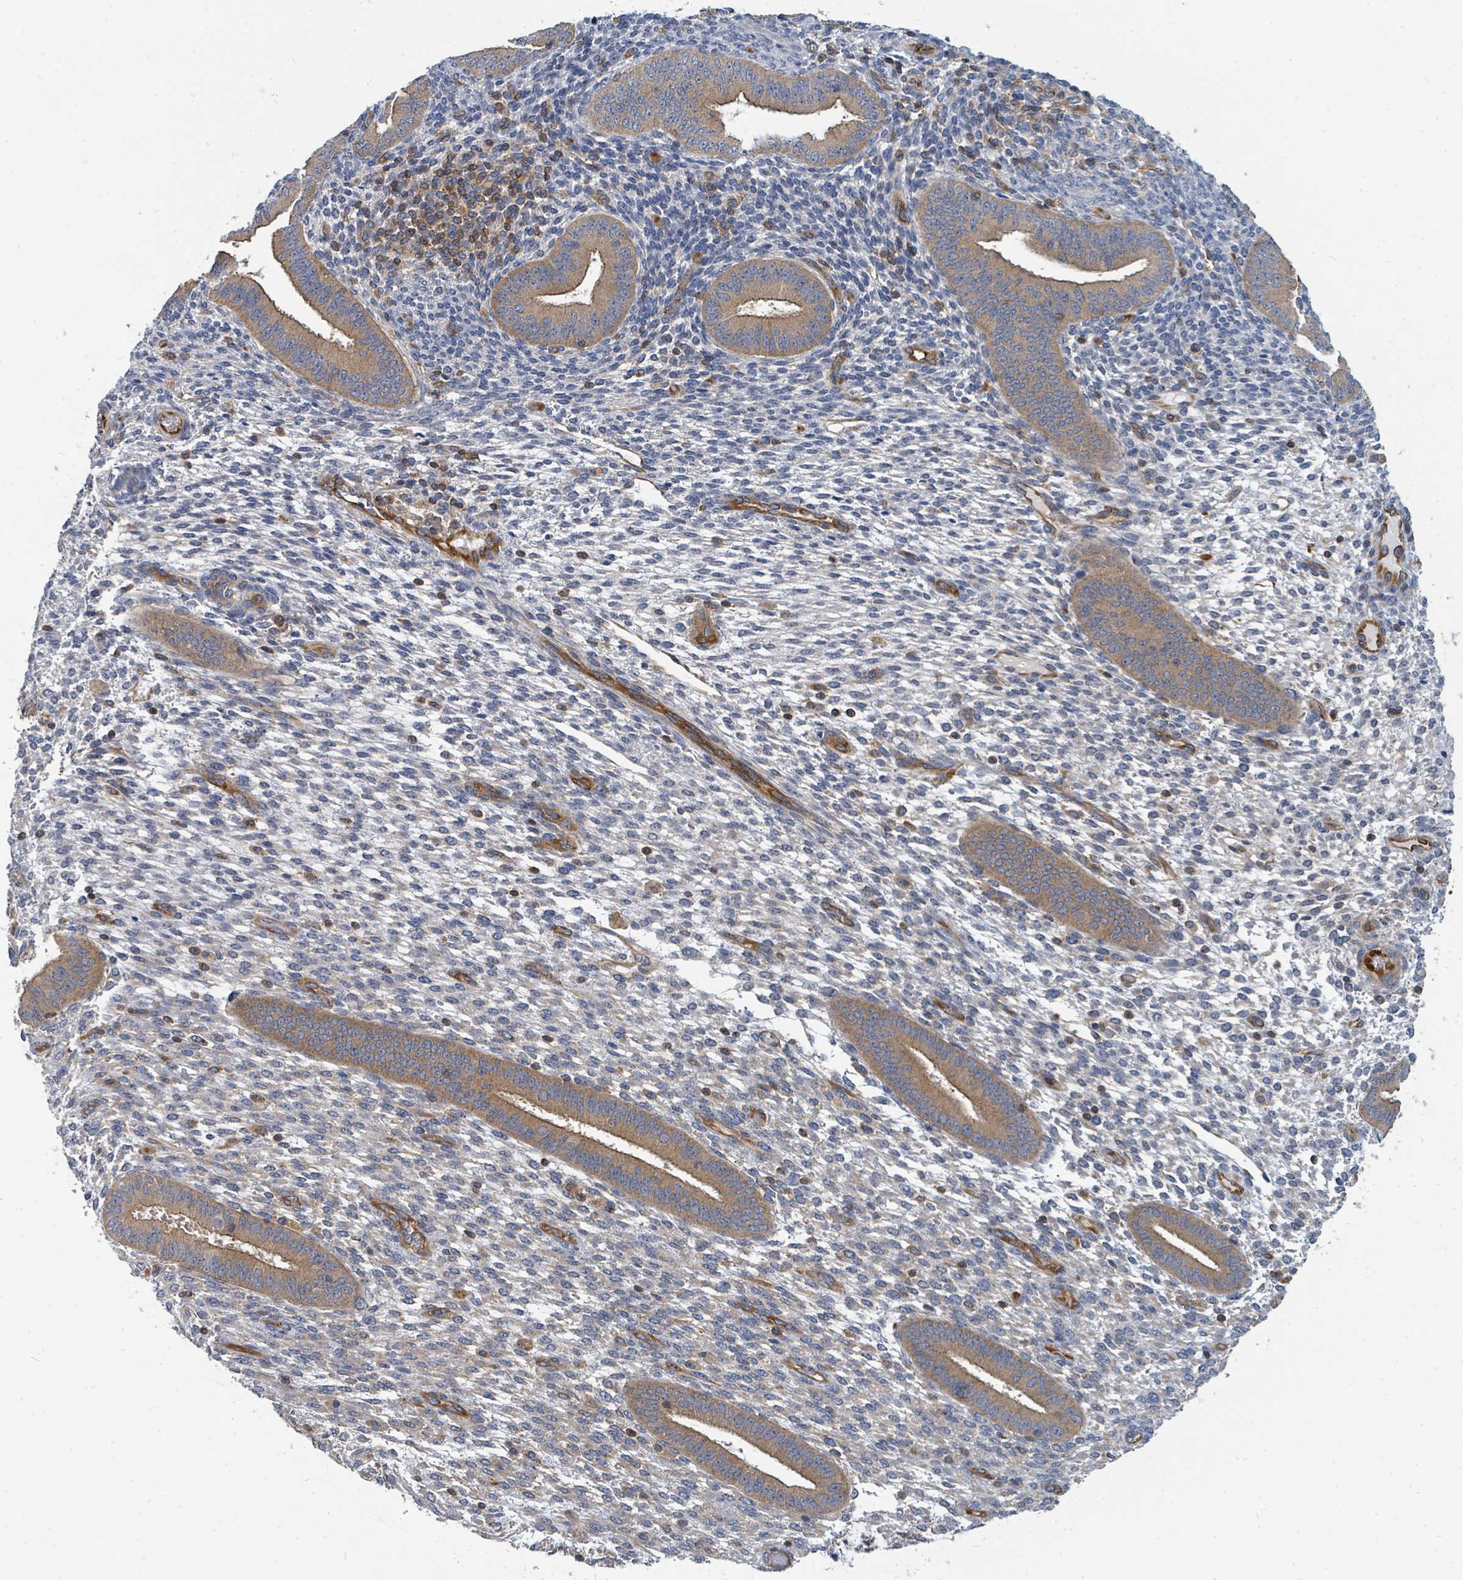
{"staining": {"intensity": "negative", "quantity": "none", "location": "none"}, "tissue": "endometrium", "cell_type": "Cells in endometrial stroma", "image_type": "normal", "snomed": [{"axis": "morphology", "description": "Normal tissue, NOS"}, {"axis": "topography", "description": "Endometrium"}], "caption": "Immunohistochemistry image of unremarkable endometrium: human endometrium stained with DAB reveals no significant protein expression in cells in endometrial stroma. (DAB IHC visualized using brightfield microscopy, high magnification).", "gene": "BOLA2B", "patient": {"sex": "female", "age": 36}}